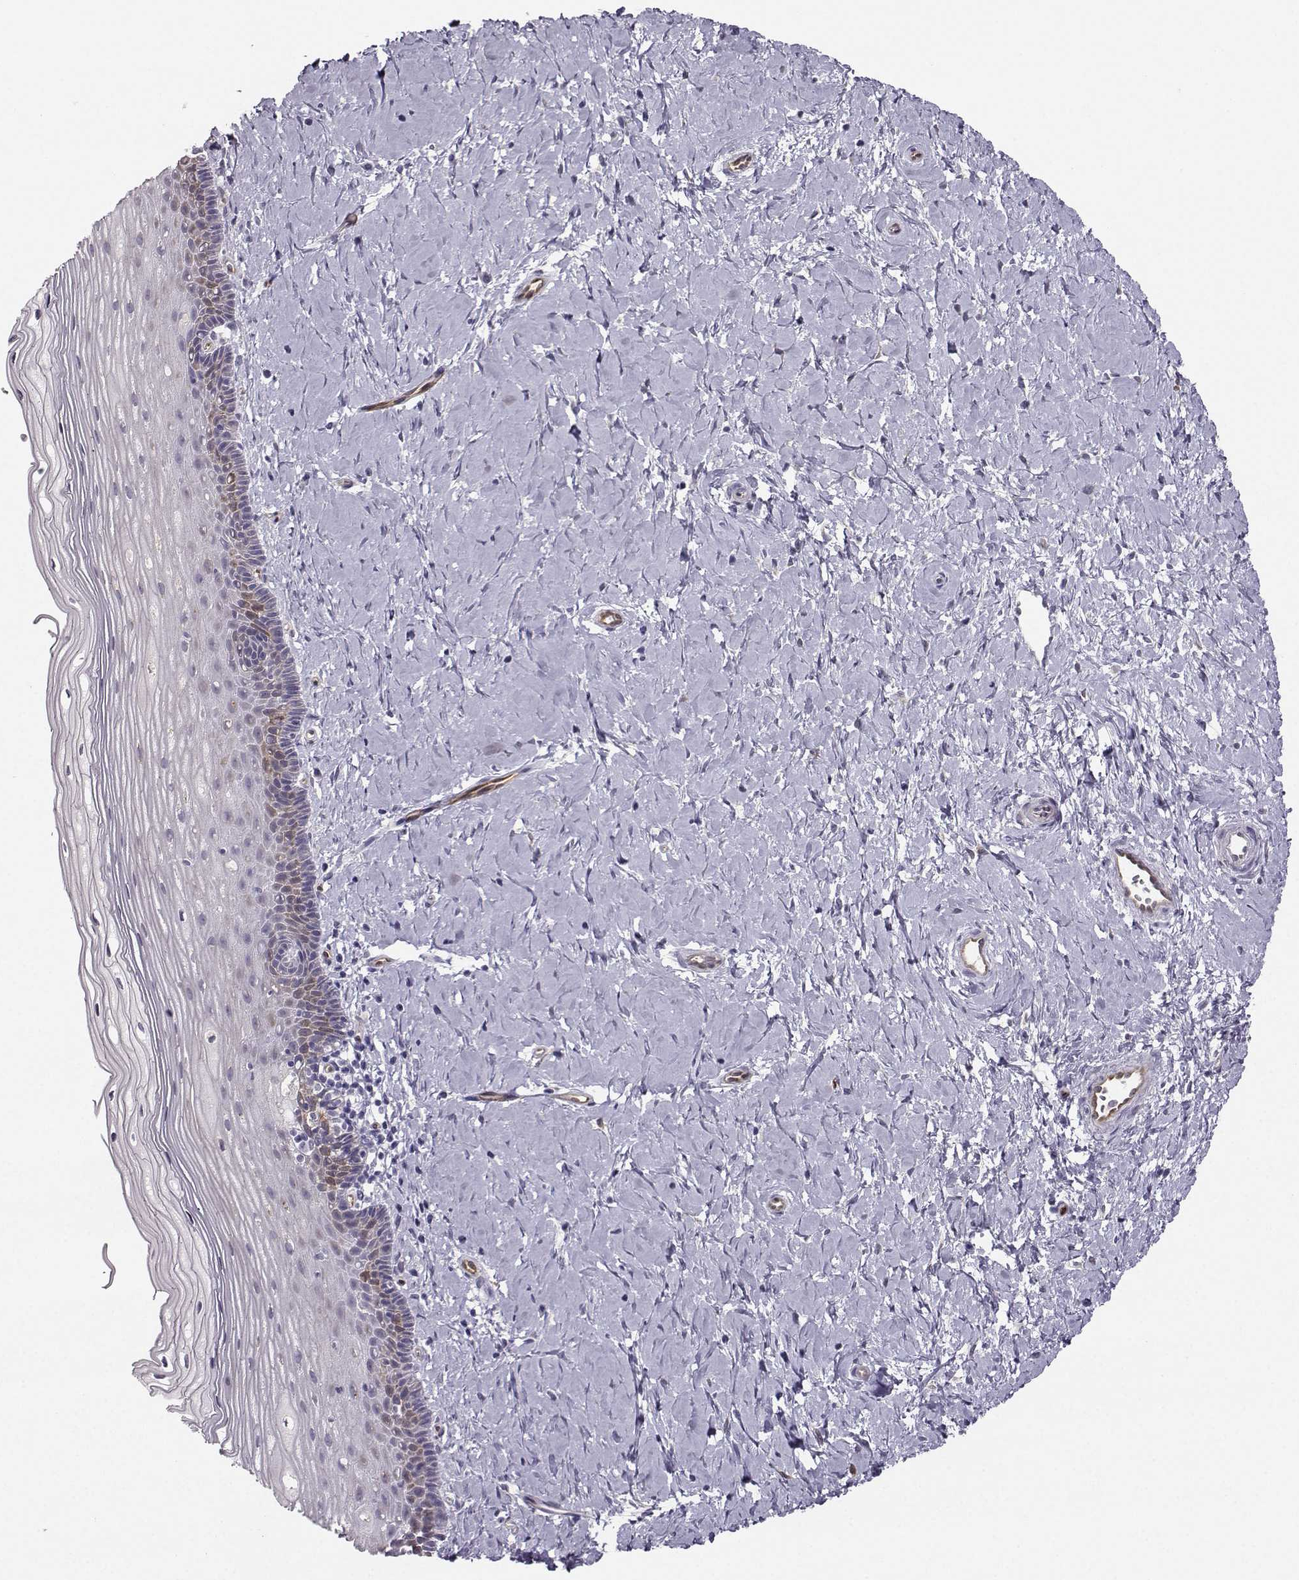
{"staining": {"intensity": "strong", "quantity": "<25%", "location": "cytoplasmic/membranous"}, "tissue": "cervix", "cell_type": "Glandular cells", "image_type": "normal", "snomed": [{"axis": "morphology", "description": "Normal tissue, NOS"}, {"axis": "topography", "description": "Cervix"}], "caption": "Immunohistochemical staining of benign cervix exhibits medium levels of strong cytoplasmic/membranous positivity in approximately <25% of glandular cells. The protein is shown in brown color, while the nuclei are stained blue.", "gene": "NQO1", "patient": {"sex": "female", "age": 37}}